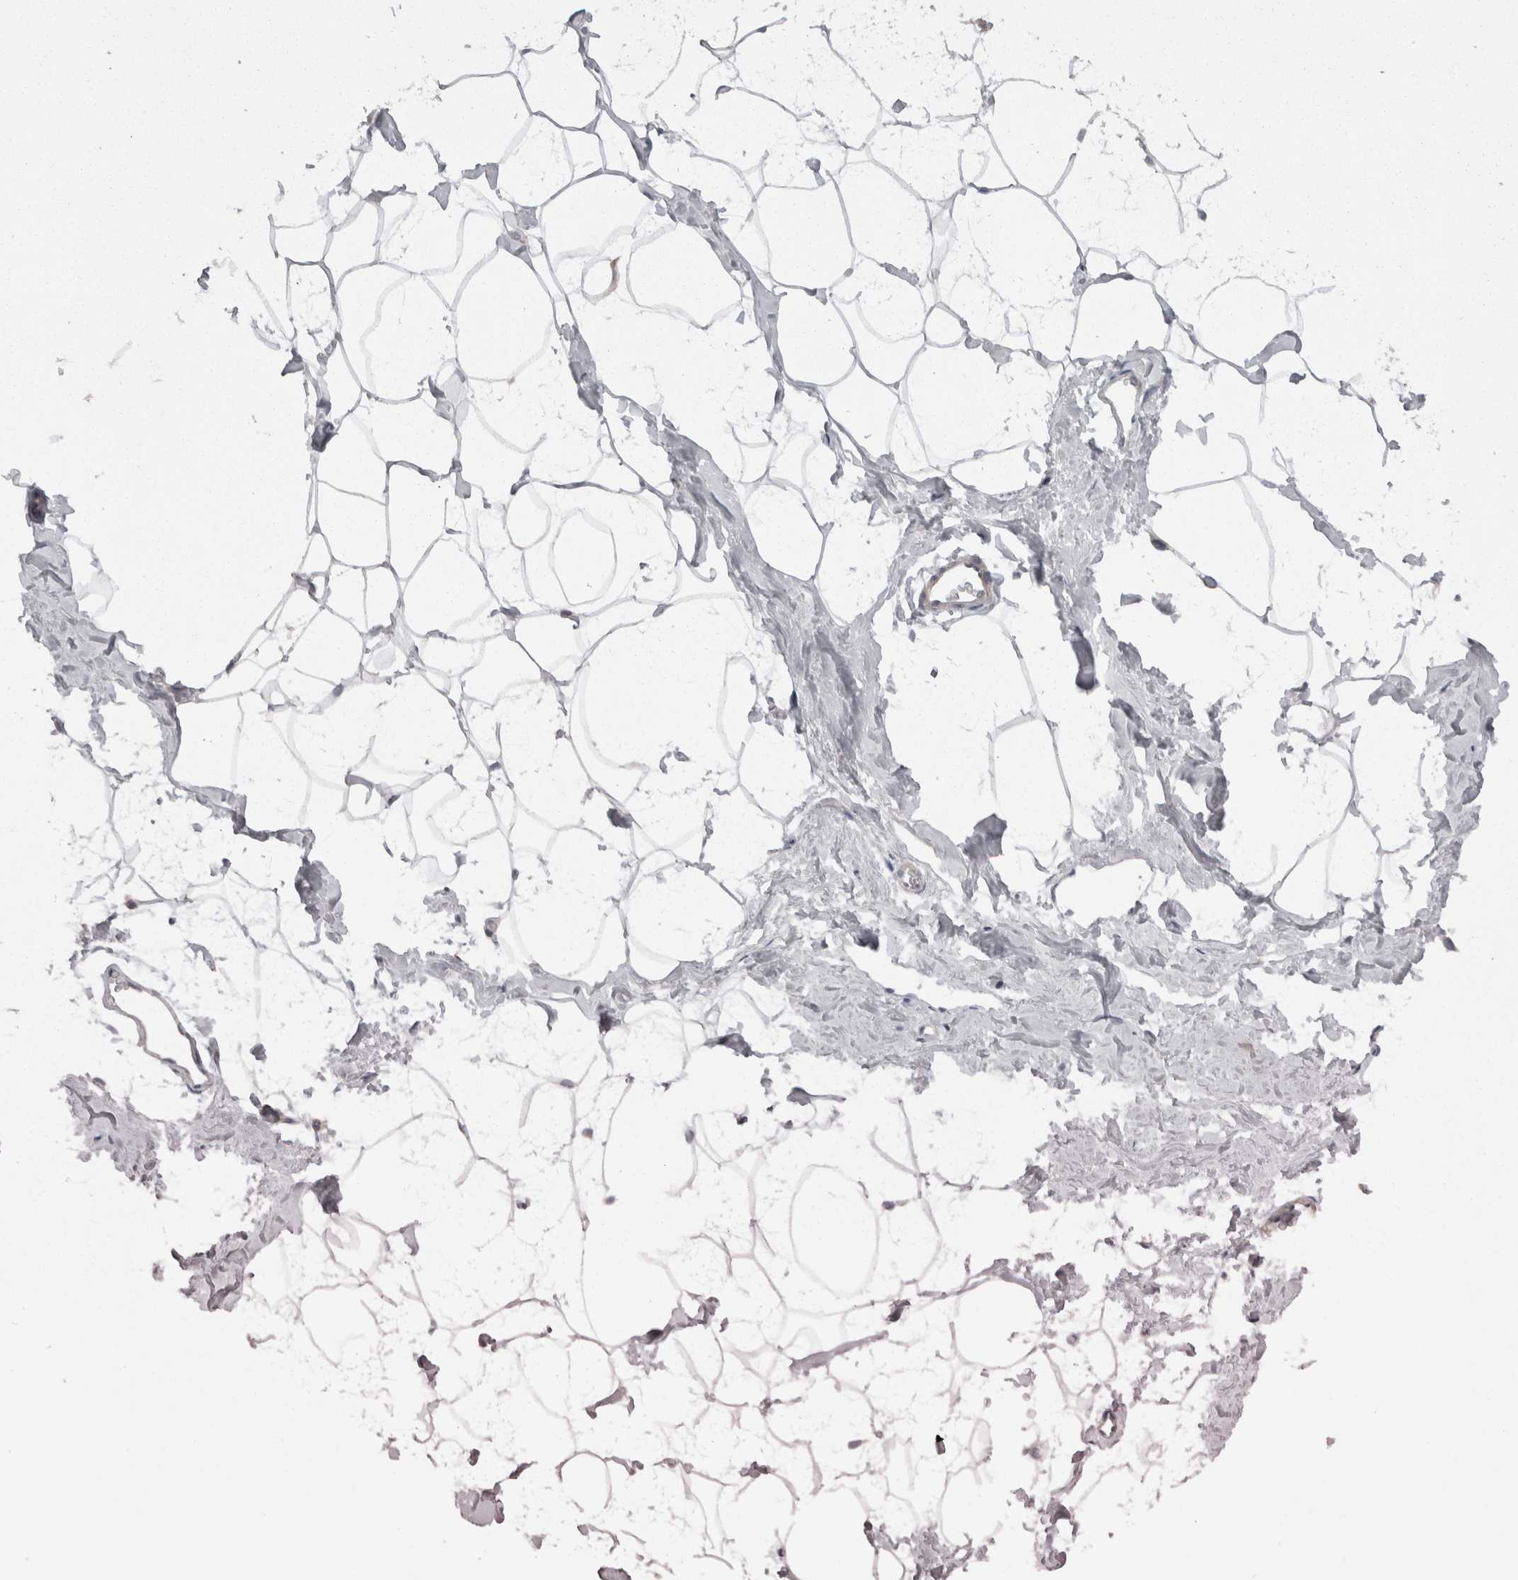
{"staining": {"intensity": "negative", "quantity": "none", "location": "none"}, "tissue": "adipose tissue", "cell_type": "Adipocytes", "image_type": "normal", "snomed": [{"axis": "morphology", "description": "Normal tissue, NOS"}, {"axis": "morphology", "description": "Fibrosis, NOS"}, {"axis": "topography", "description": "Breast"}, {"axis": "topography", "description": "Adipose tissue"}], "caption": "Histopathology image shows no significant protein staining in adipocytes of unremarkable adipose tissue.", "gene": "CAMK2D", "patient": {"sex": "female", "age": 39}}